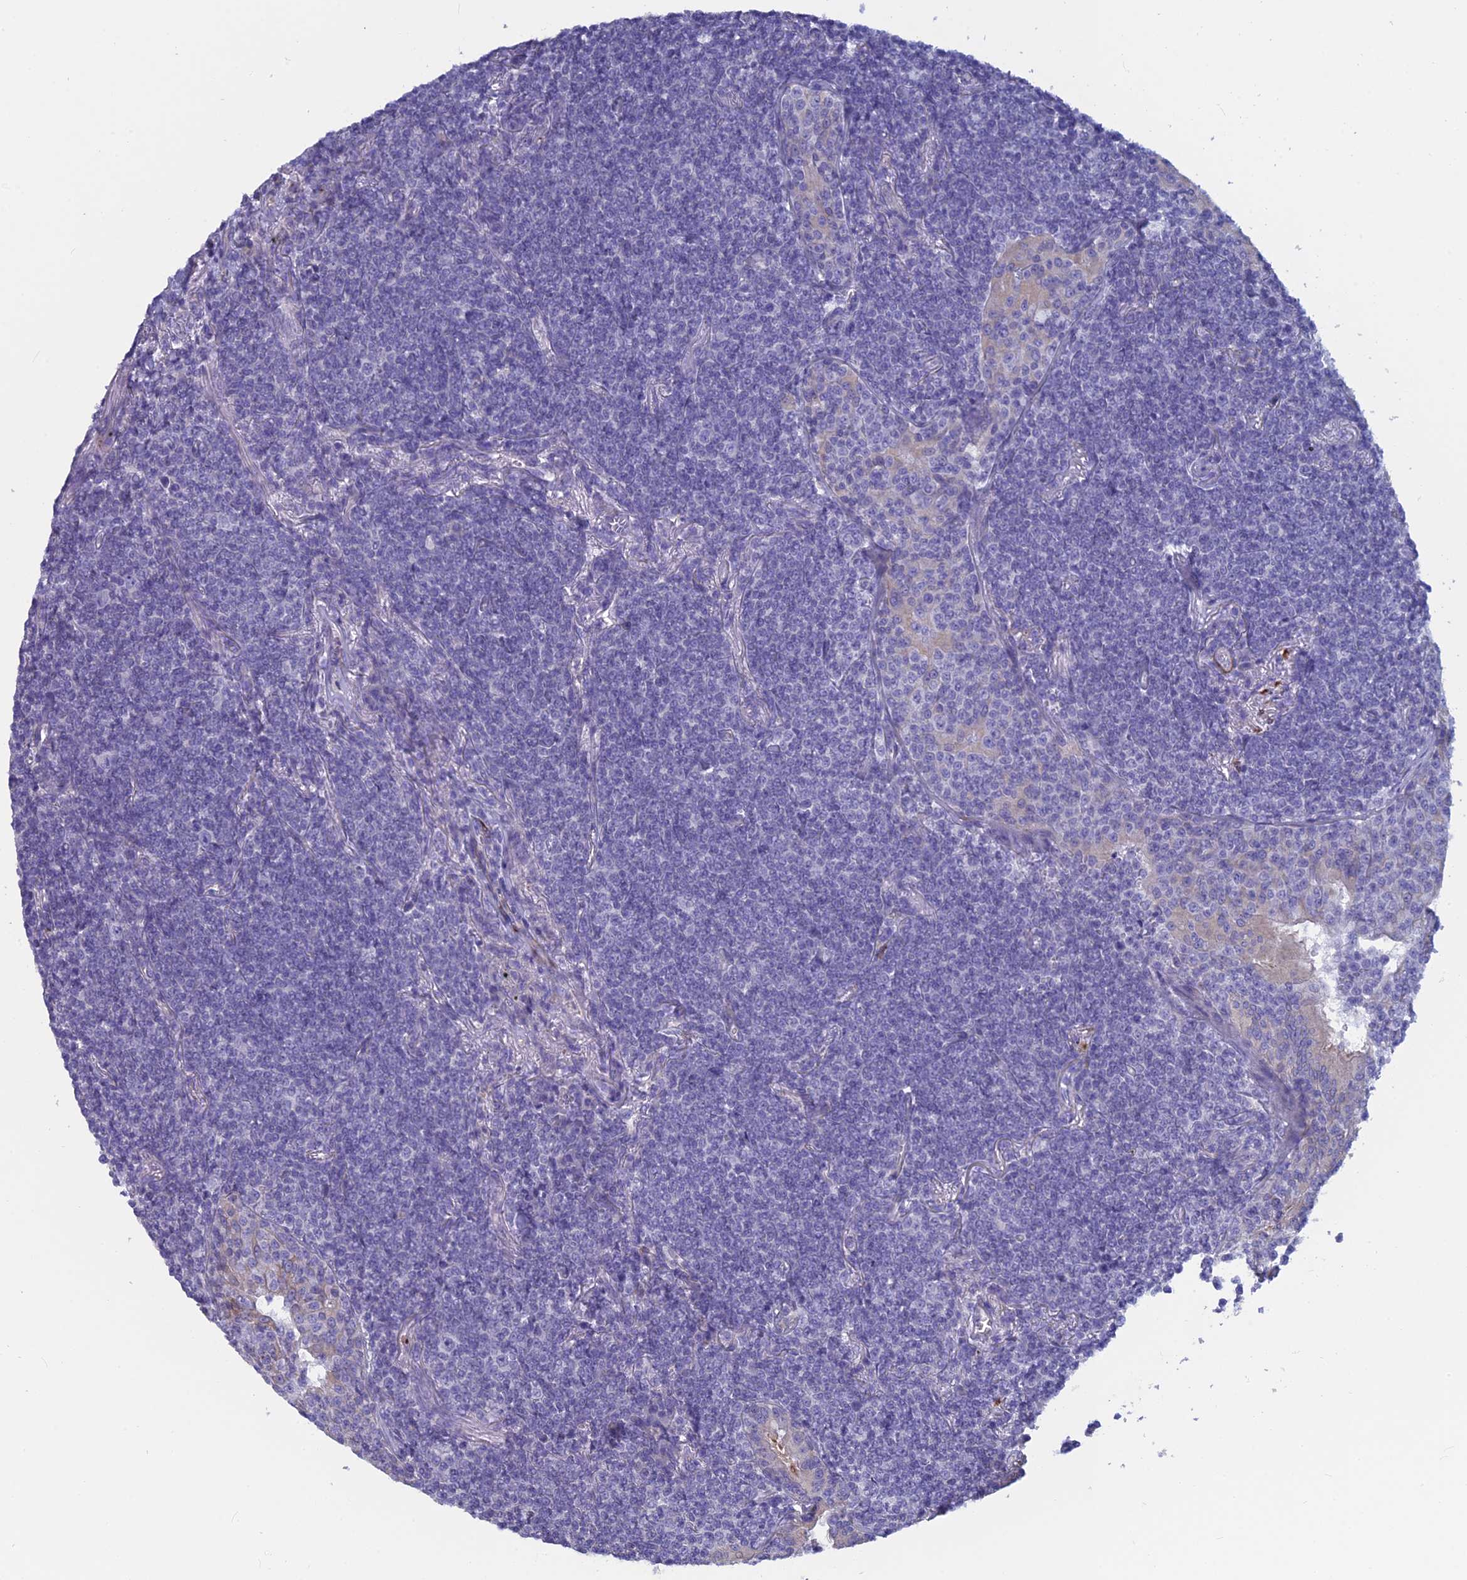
{"staining": {"intensity": "negative", "quantity": "none", "location": "none"}, "tissue": "lymphoma", "cell_type": "Tumor cells", "image_type": "cancer", "snomed": [{"axis": "morphology", "description": "Malignant lymphoma, non-Hodgkin's type, Low grade"}, {"axis": "topography", "description": "Lung"}], "caption": "Tumor cells show no significant protein staining in lymphoma.", "gene": "PCDHA8", "patient": {"sex": "female", "age": 71}}